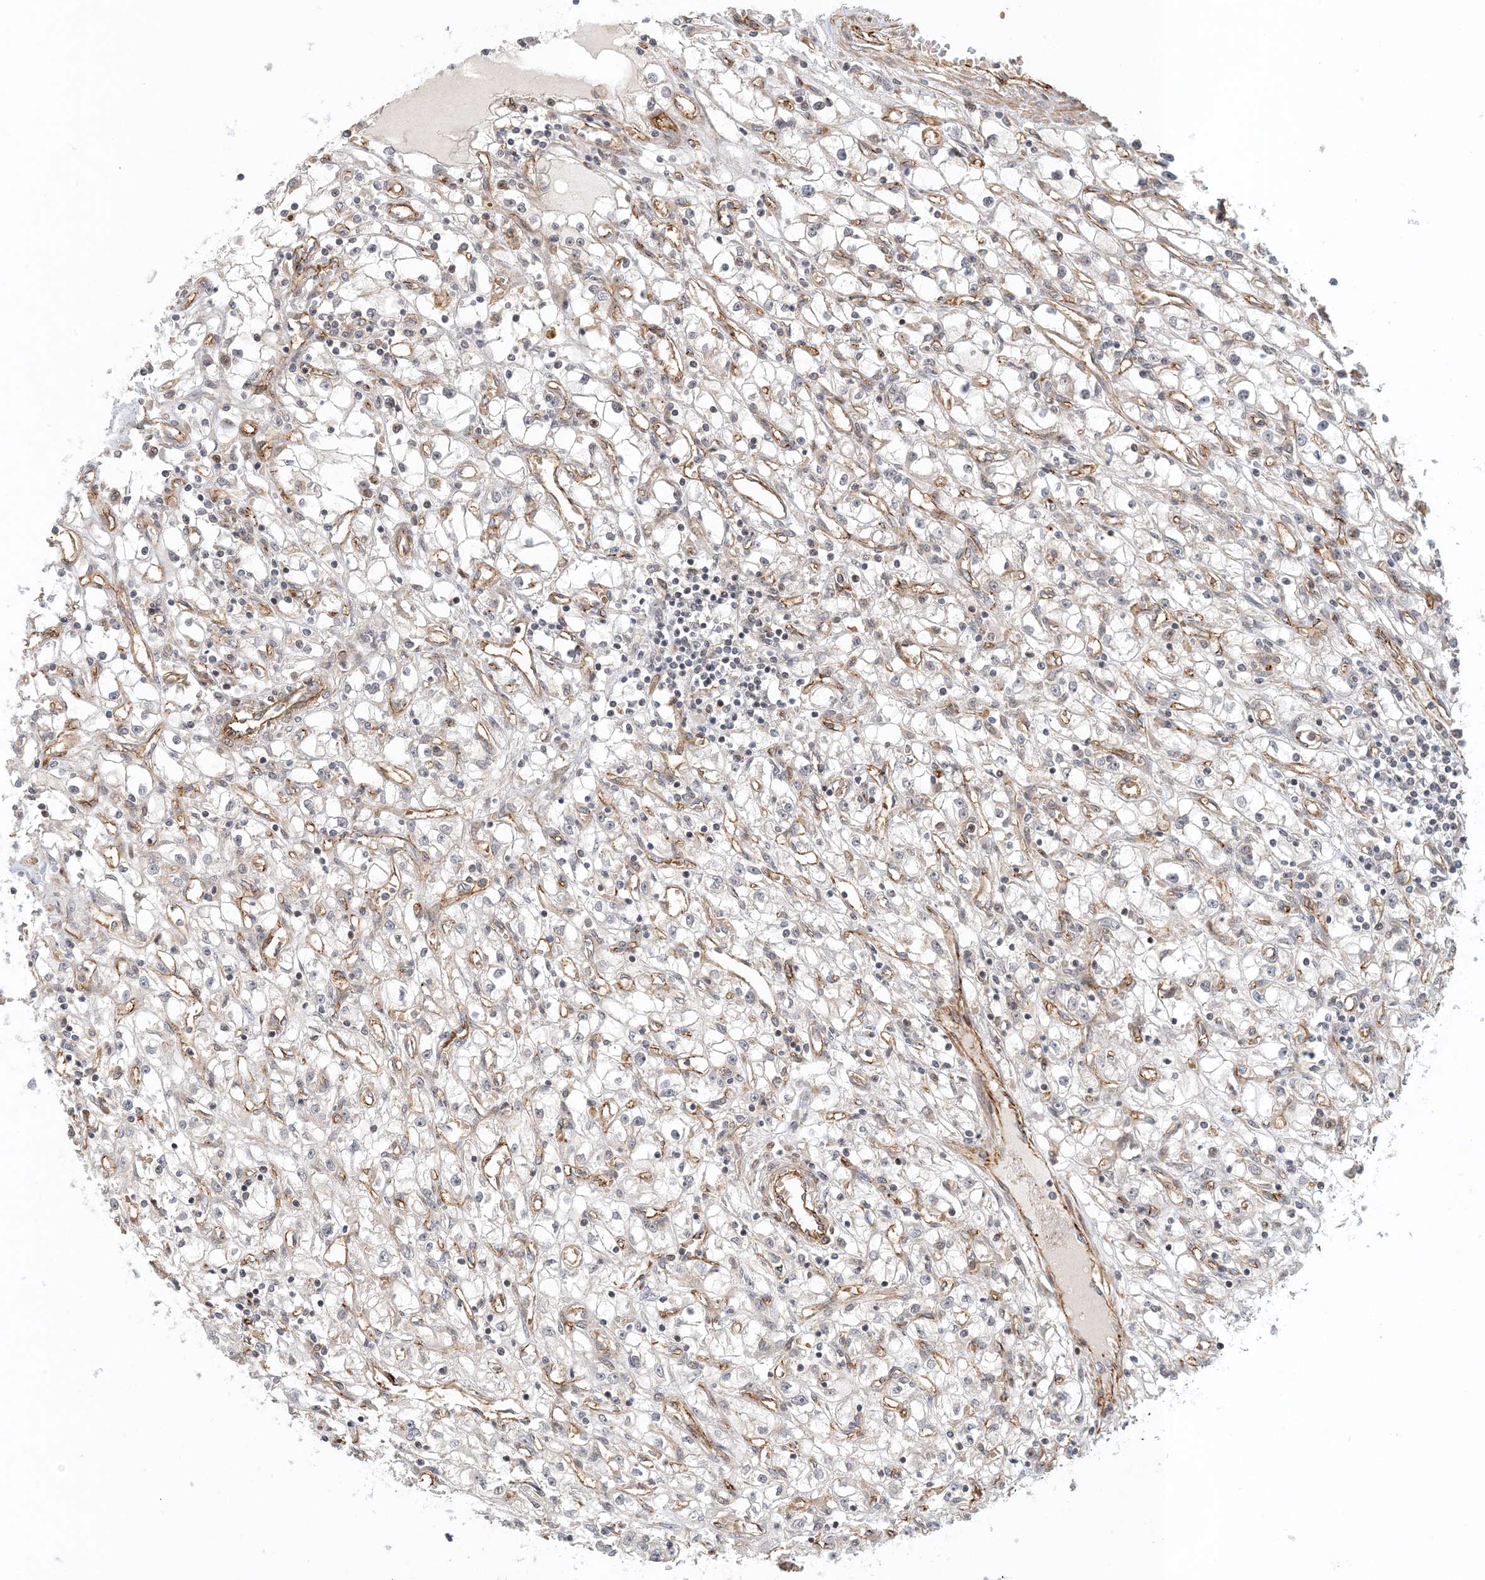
{"staining": {"intensity": "negative", "quantity": "none", "location": "none"}, "tissue": "renal cancer", "cell_type": "Tumor cells", "image_type": "cancer", "snomed": [{"axis": "morphology", "description": "Adenocarcinoma, NOS"}, {"axis": "topography", "description": "Kidney"}], "caption": "Immunohistochemistry (IHC) of human adenocarcinoma (renal) demonstrates no positivity in tumor cells.", "gene": "MAPKBP1", "patient": {"sex": "male", "age": 56}}